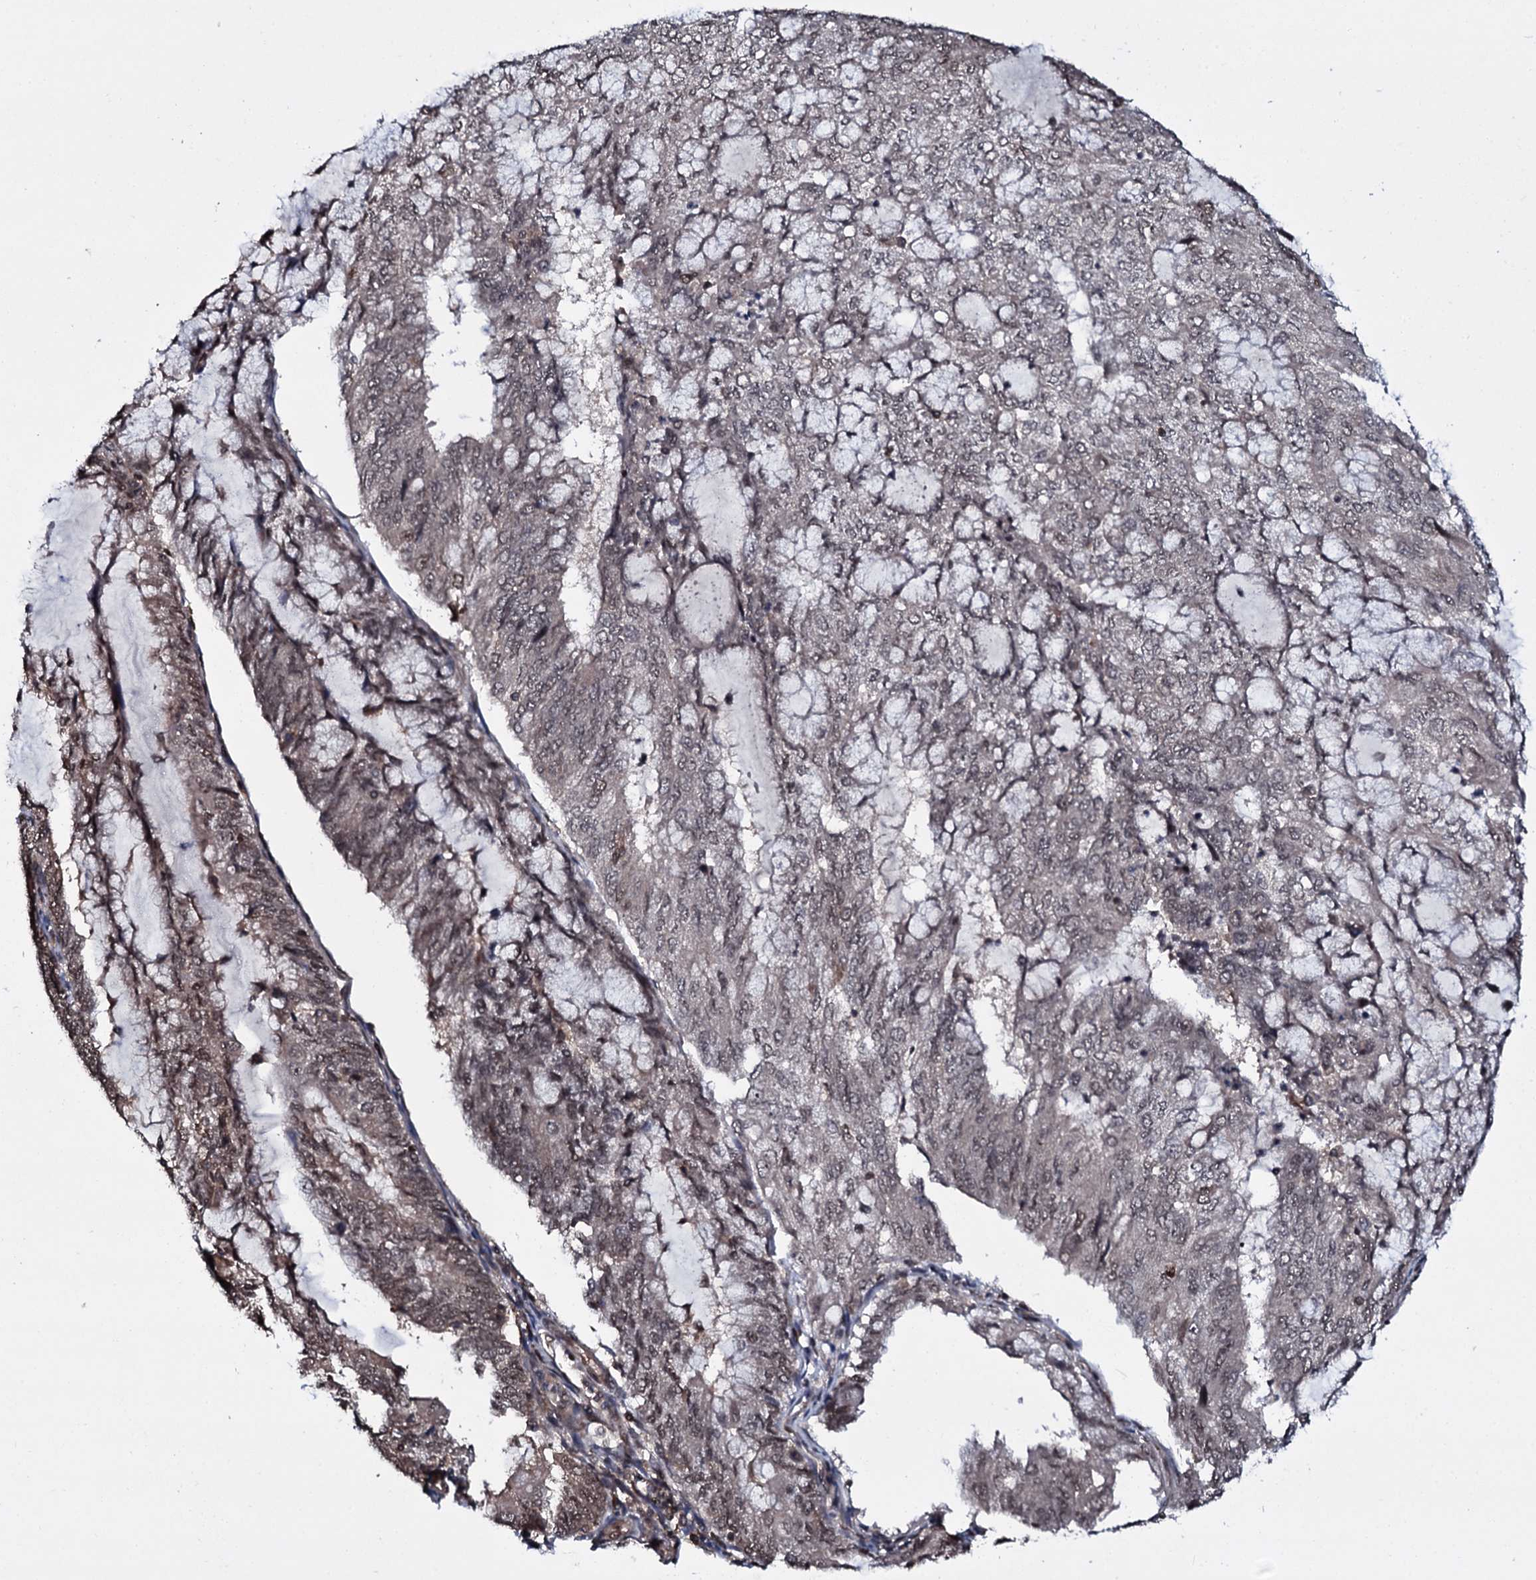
{"staining": {"intensity": "weak", "quantity": ">75%", "location": "nuclear"}, "tissue": "endometrial cancer", "cell_type": "Tumor cells", "image_type": "cancer", "snomed": [{"axis": "morphology", "description": "Adenocarcinoma, NOS"}, {"axis": "topography", "description": "Endometrium"}], "caption": "Weak nuclear protein positivity is present in approximately >75% of tumor cells in endometrial cancer.", "gene": "HDDC3", "patient": {"sex": "female", "age": 81}}